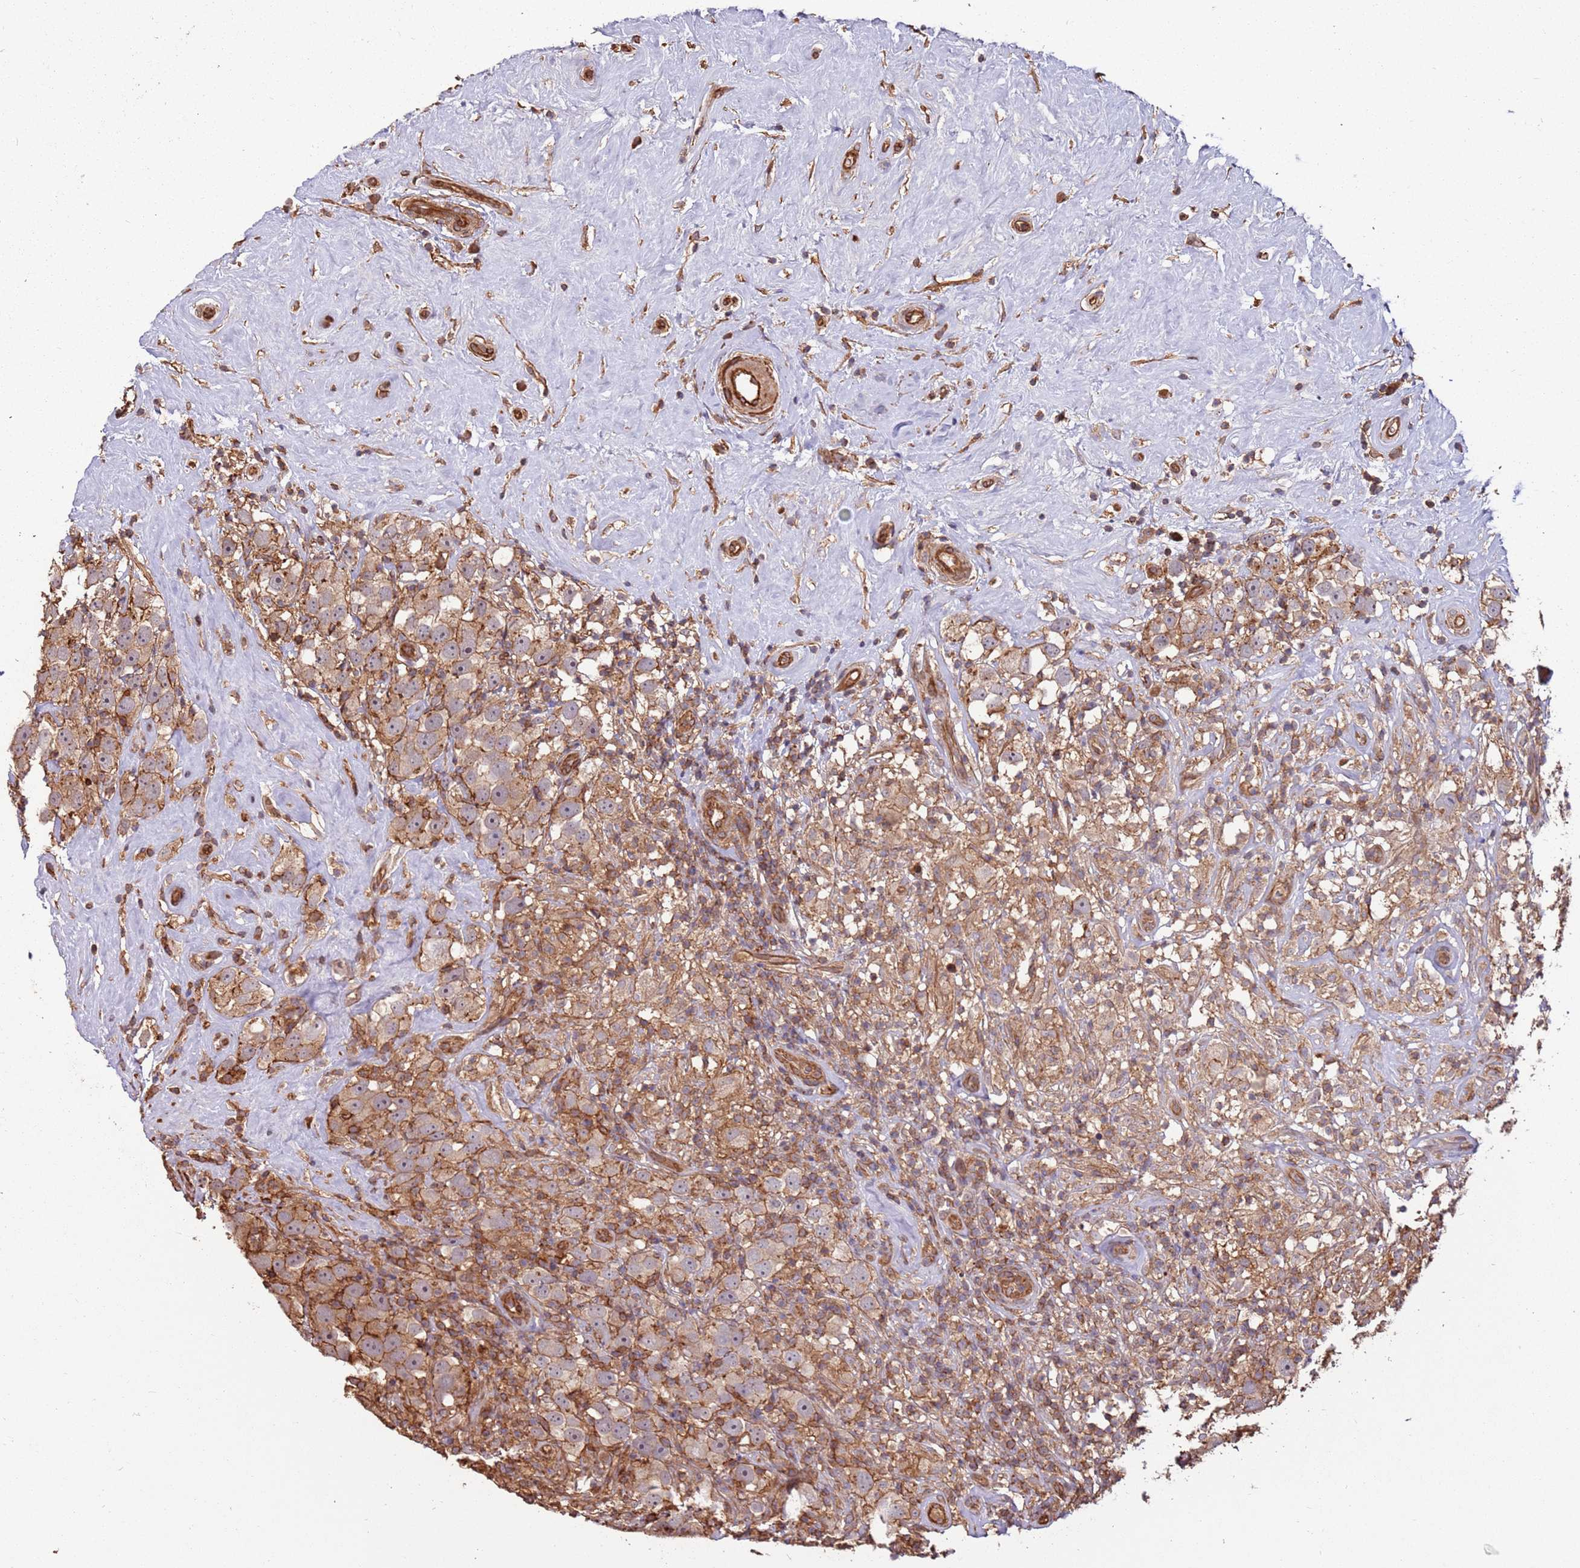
{"staining": {"intensity": "weak", "quantity": ">75%", "location": "cytoplasmic/membranous"}, "tissue": "testis cancer", "cell_type": "Tumor cells", "image_type": "cancer", "snomed": [{"axis": "morphology", "description": "Seminoma, NOS"}, {"axis": "topography", "description": "Testis"}], "caption": "There is low levels of weak cytoplasmic/membranous positivity in tumor cells of seminoma (testis), as demonstrated by immunohistochemical staining (brown color).", "gene": "ACVR2A", "patient": {"sex": "male", "age": 49}}